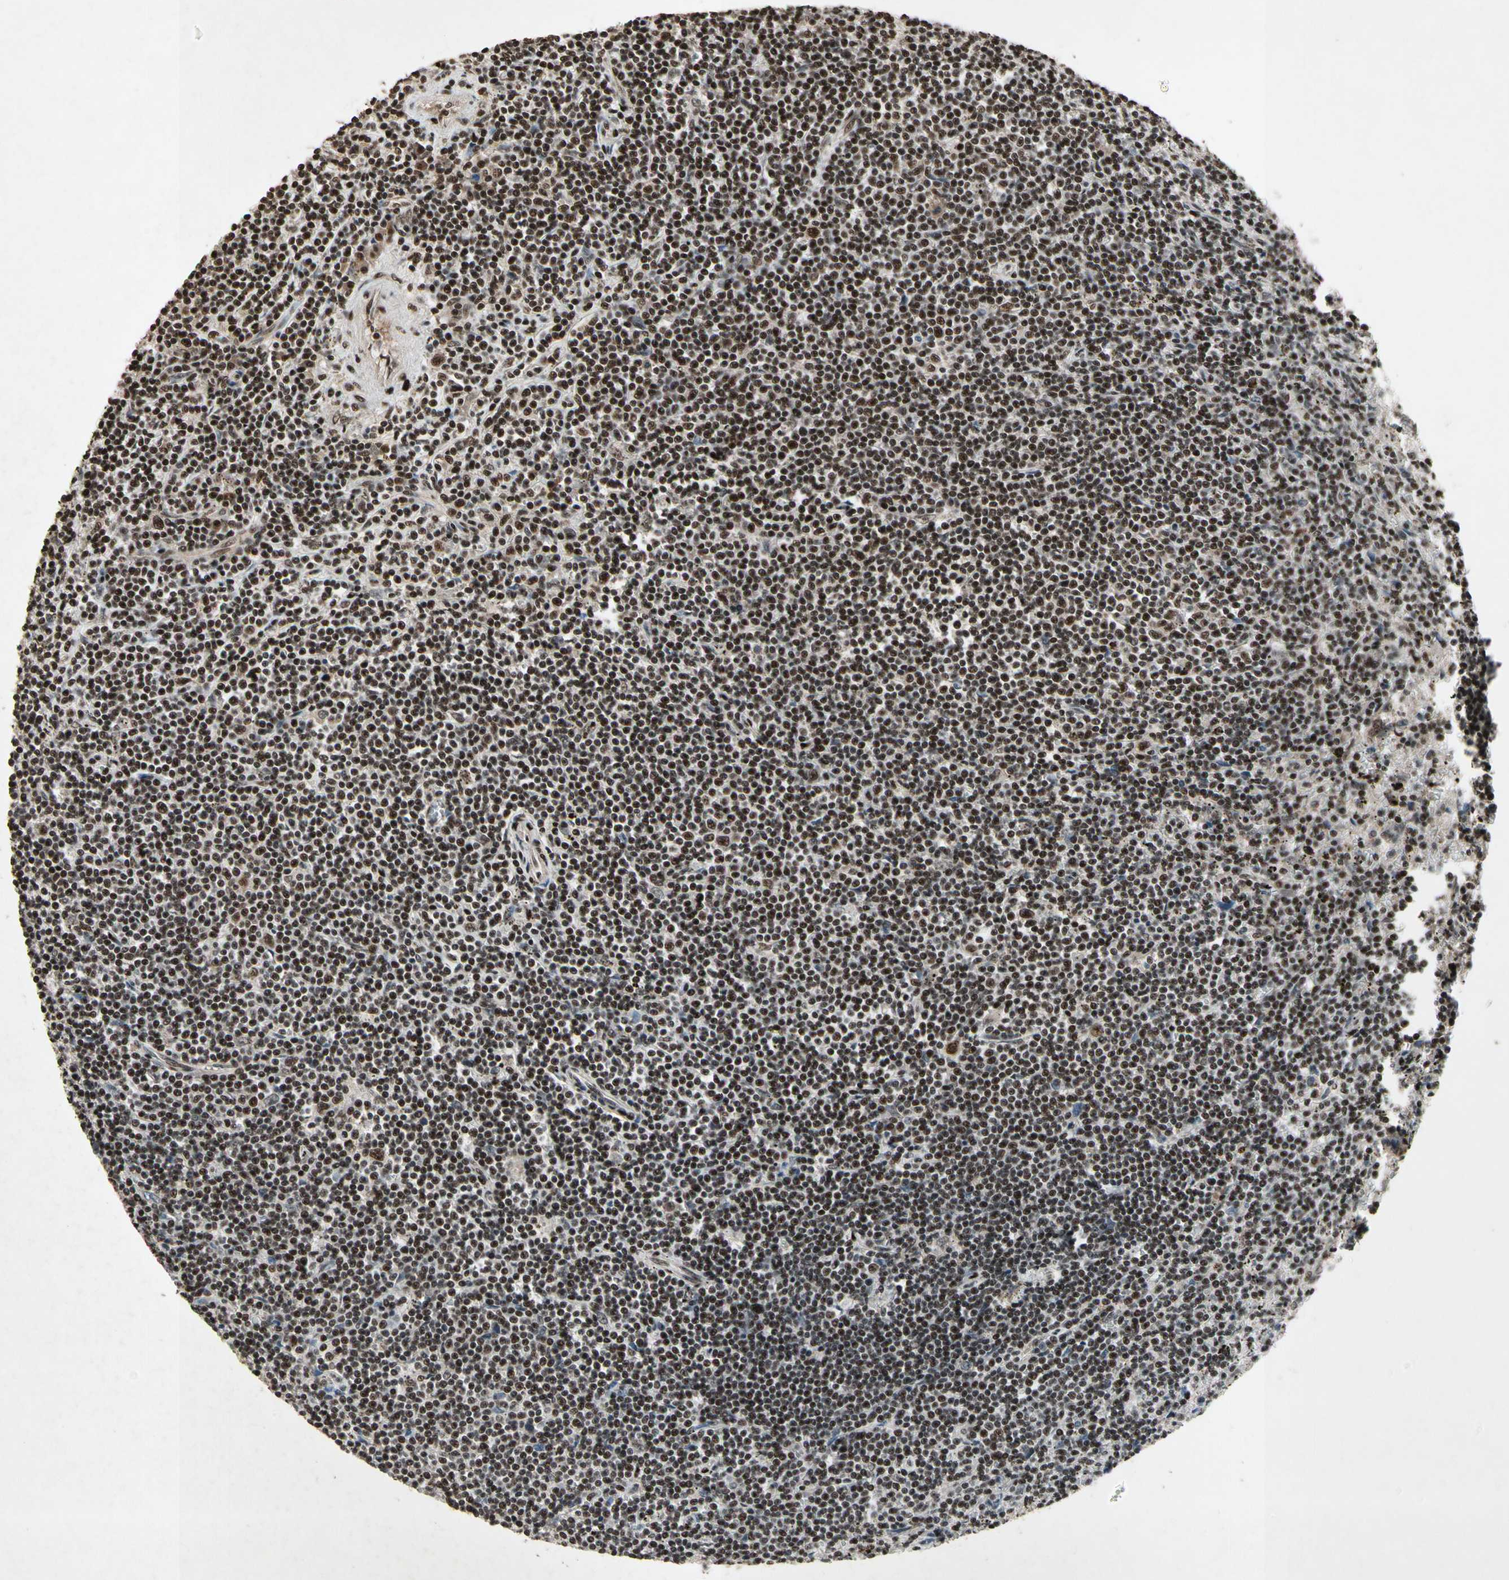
{"staining": {"intensity": "strong", "quantity": ">75%", "location": "nuclear"}, "tissue": "lymphoma", "cell_type": "Tumor cells", "image_type": "cancer", "snomed": [{"axis": "morphology", "description": "Malignant lymphoma, non-Hodgkin's type, Low grade"}, {"axis": "topography", "description": "Spleen"}], "caption": "Strong nuclear protein staining is appreciated in about >75% of tumor cells in lymphoma.", "gene": "TBX2", "patient": {"sex": "male", "age": 76}}